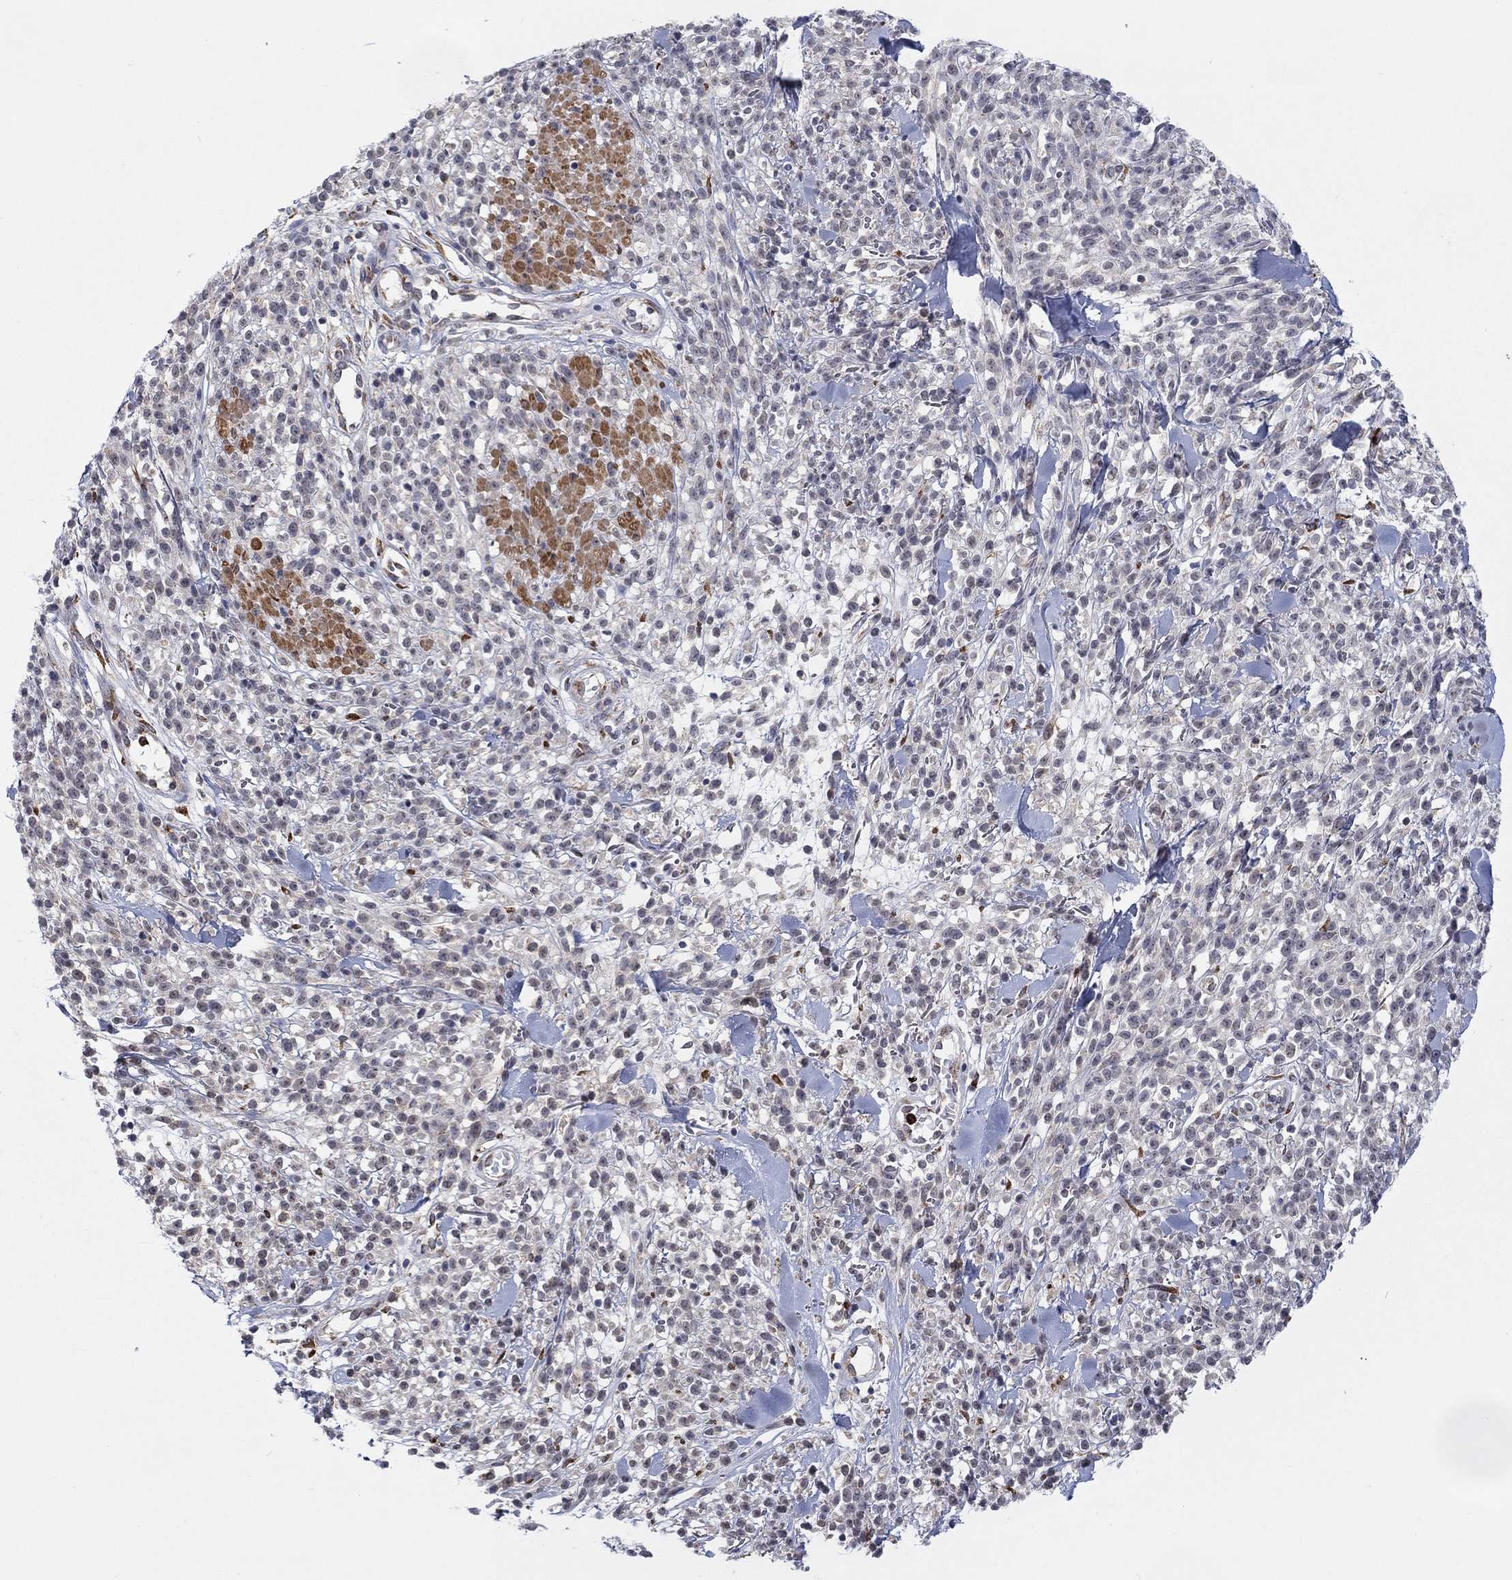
{"staining": {"intensity": "negative", "quantity": "none", "location": "none"}, "tissue": "melanoma", "cell_type": "Tumor cells", "image_type": "cancer", "snomed": [{"axis": "morphology", "description": "Malignant melanoma, NOS"}, {"axis": "topography", "description": "Skin"}, {"axis": "topography", "description": "Skin of trunk"}], "caption": "Tumor cells are negative for brown protein staining in melanoma. (Brightfield microscopy of DAB (3,3'-diaminobenzidine) immunohistochemistry at high magnification).", "gene": "MTRFR", "patient": {"sex": "male", "age": 74}}